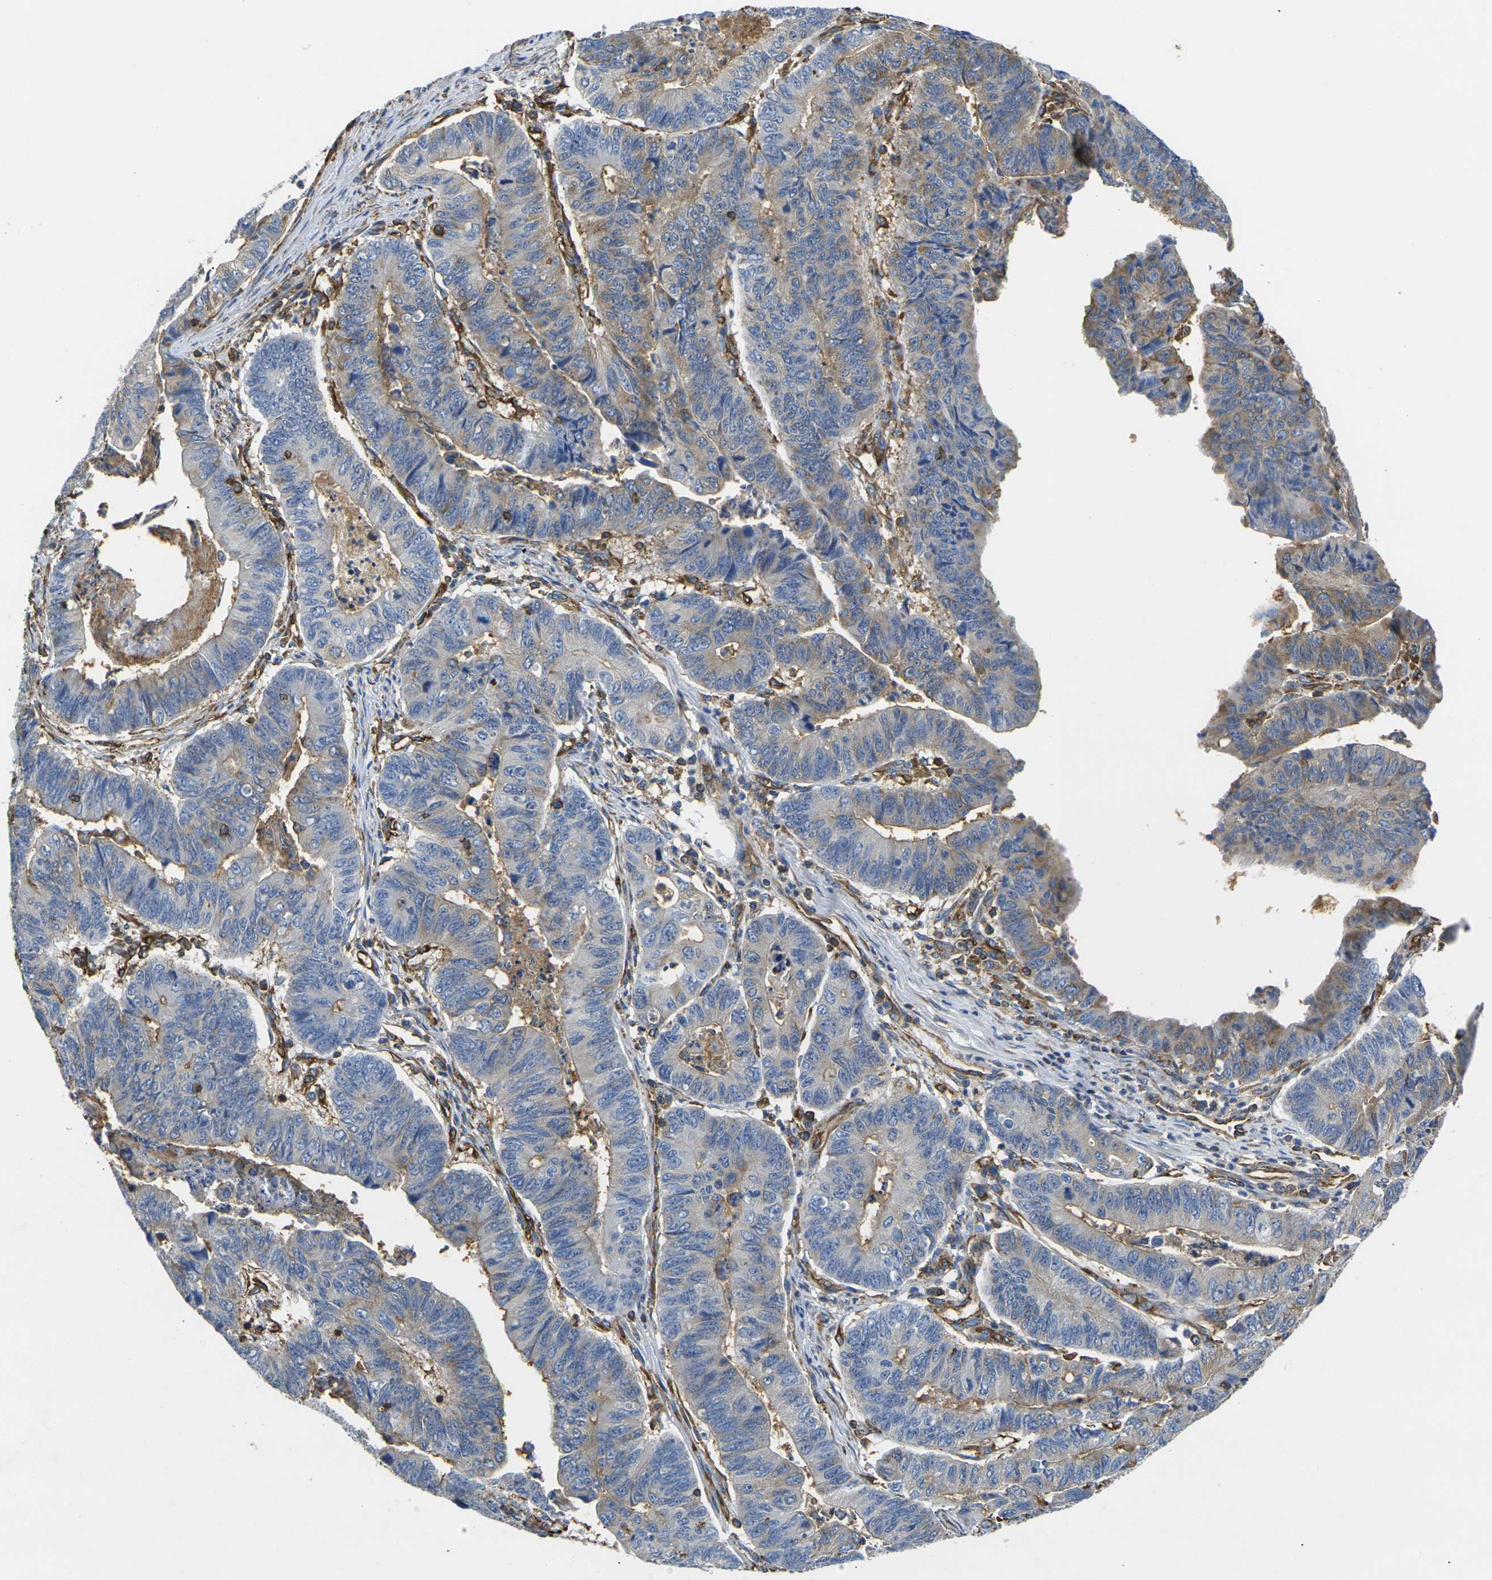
{"staining": {"intensity": "moderate", "quantity": "<25%", "location": "cytoplasmic/membranous"}, "tissue": "stomach cancer", "cell_type": "Tumor cells", "image_type": "cancer", "snomed": [{"axis": "morphology", "description": "Adenocarcinoma, NOS"}, {"axis": "topography", "description": "Stomach, lower"}], "caption": "Immunohistochemical staining of human adenocarcinoma (stomach) shows low levels of moderate cytoplasmic/membranous staining in approximately <25% of tumor cells. (brown staining indicates protein expression, while blue staining denotes nuclei).", "gene": "FAM110D", "patient": {"sex": "male", "age": 77}}